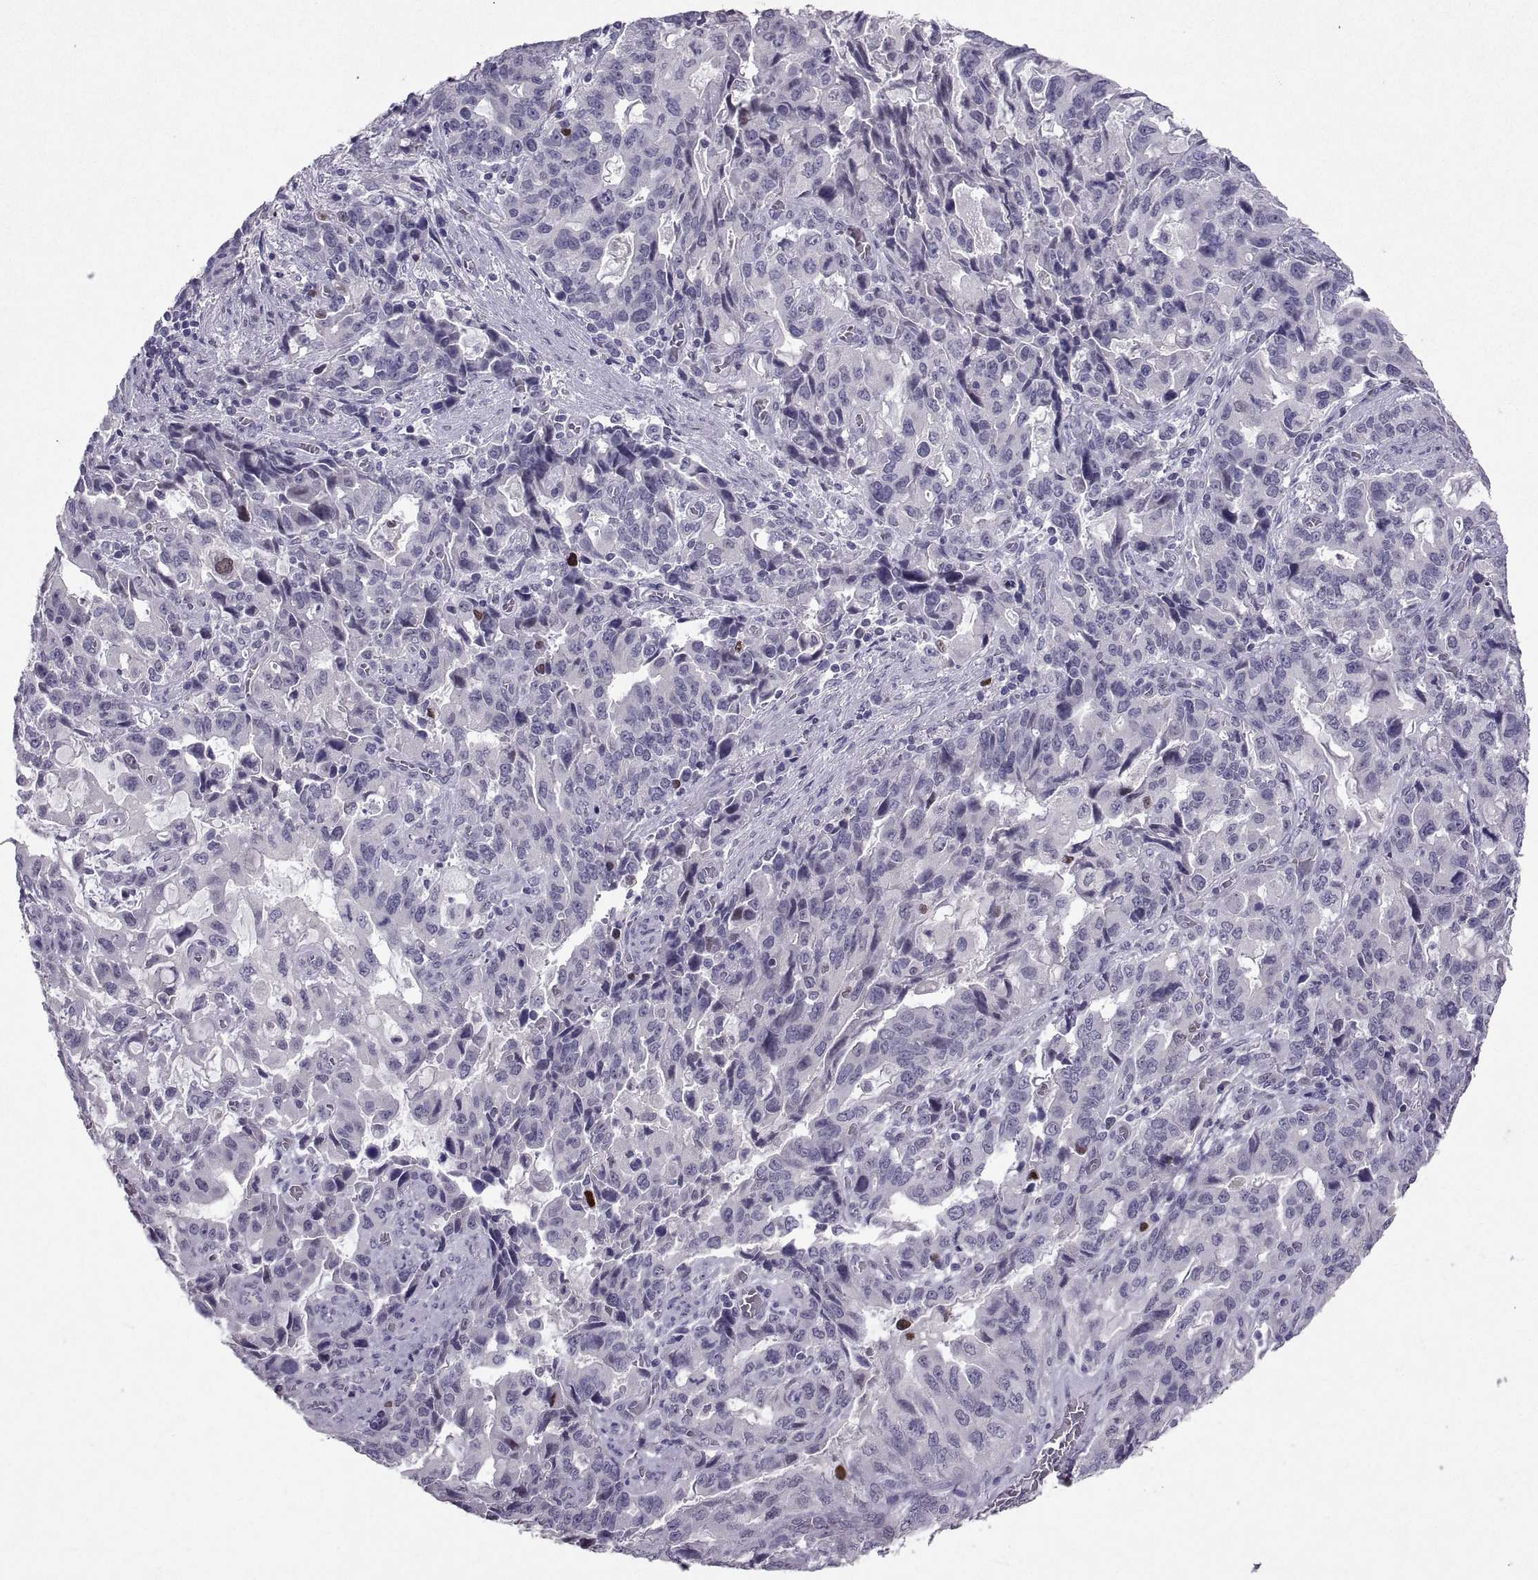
{"staining": {"intensity": "moderate", "quantity": "<25%", "location": "nuclear"}, "tissue": "stomach cancer", "cell_type": "Tumor cells", "image_type": "cancer", "snomed": [{"axis": "morphology", "description": "Adenocarcinoma, NOS"}, {"axis": "topography", "description": "Stomach, upper"}], "caption": "An image of adenocarcinoma (stomach) stained for a protein shows moderate nuclear brown staining in tumor cells.", "gene": "SOX21", "patient": {"sex": "male", "age": 85}}